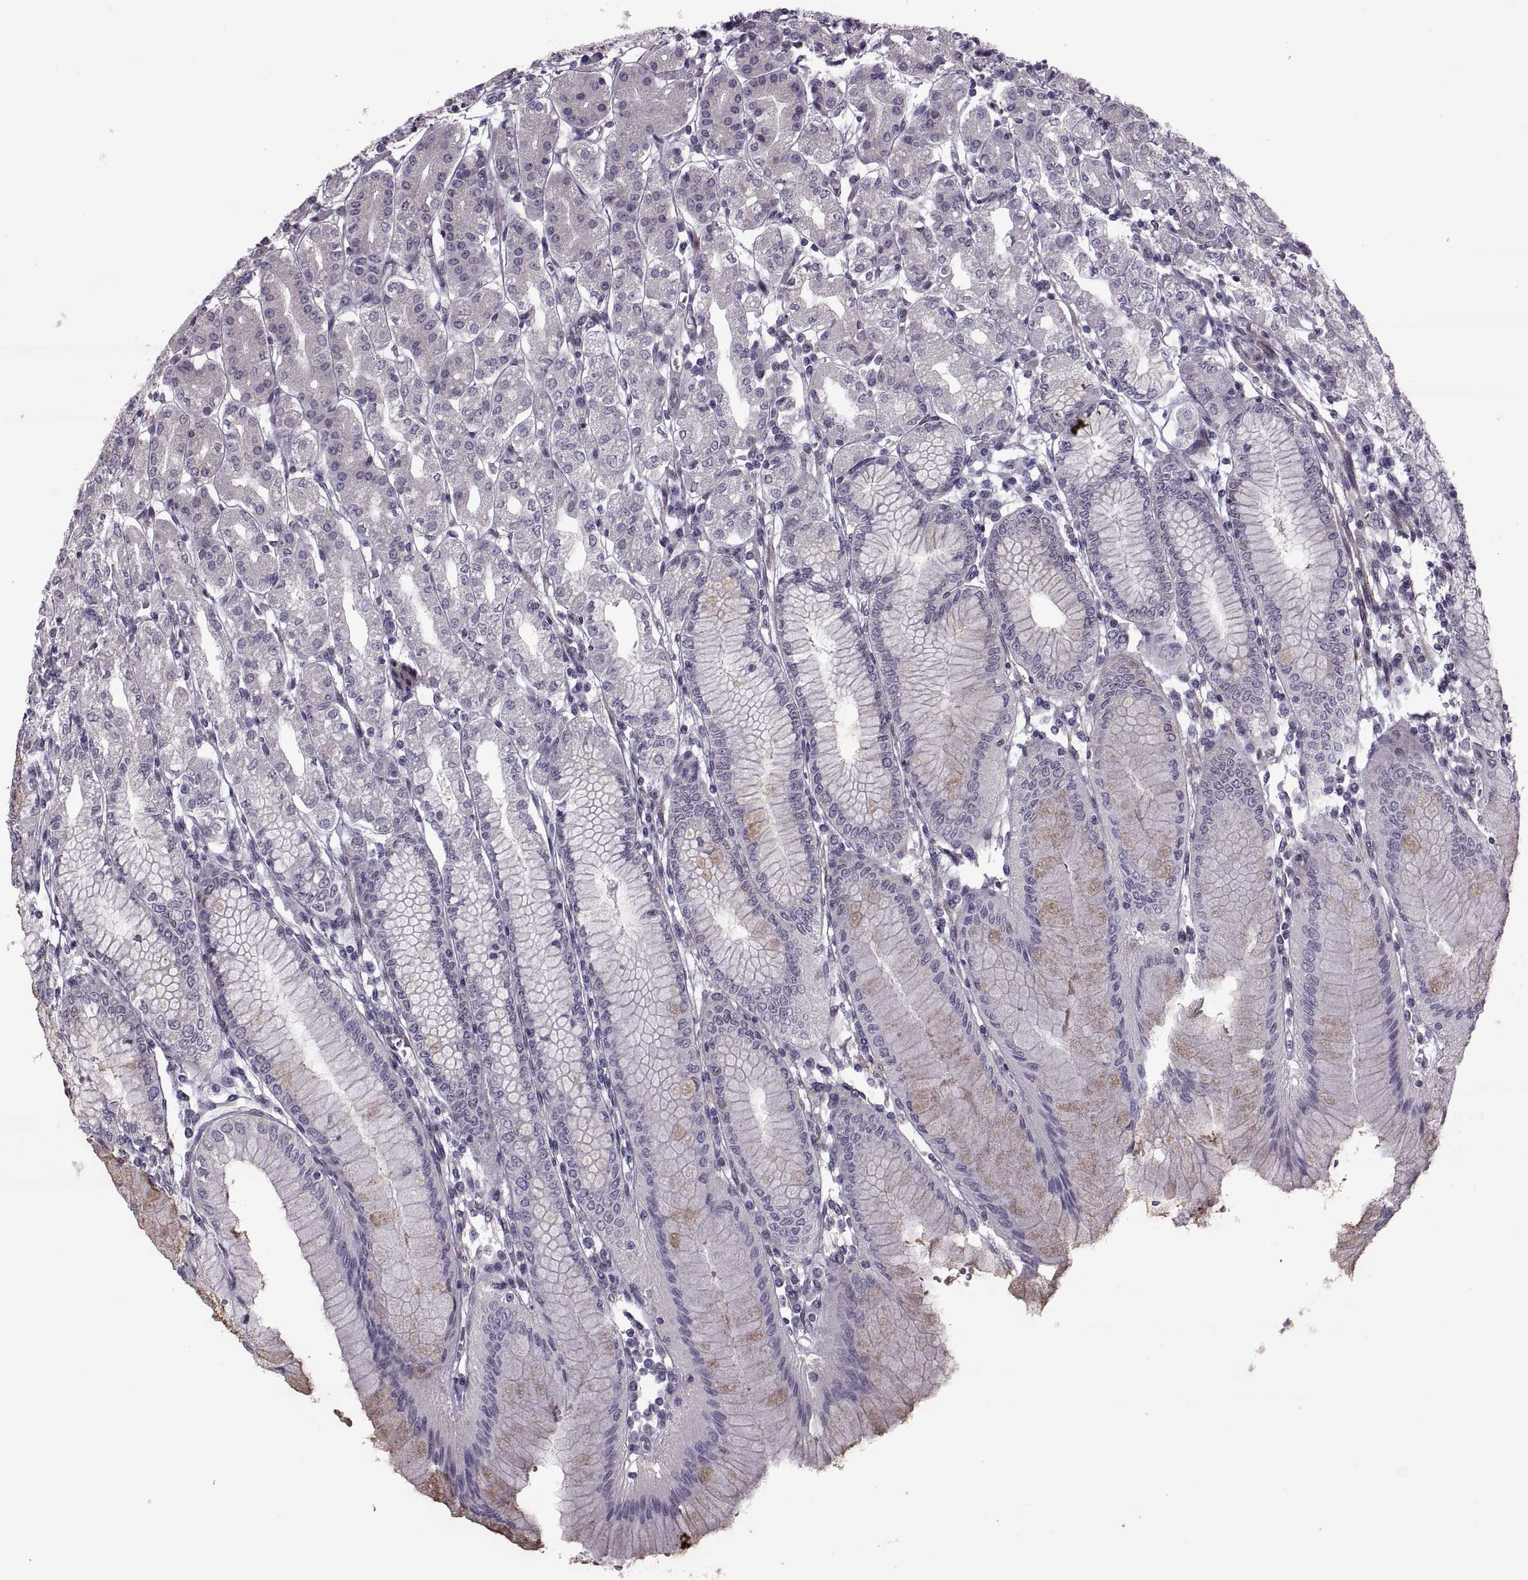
{"staining": {"intensity": "weak", "quantity": "<25%", "location": "cytoplasmic/membranous"}, "tissue": "stomach", "cell_type": "Glandular cells", "image_type": "normal", "snomed": [{"axis": "morphology", "description": "Normal tissue, NOS"}, {"axis": "topography", "description": "Skeletal muscle"}, {"axis": "topography", "description": "Stomach"}], "caption": "This micrograph is of normal stomach stained with immunohistochemistry (IHC) to label a protein in brown with the nuclei are counter-stained blue. There is no positivity in glandular cells.", "gene": "ODF3", "patient": {"sex": "female", "age": 57}}